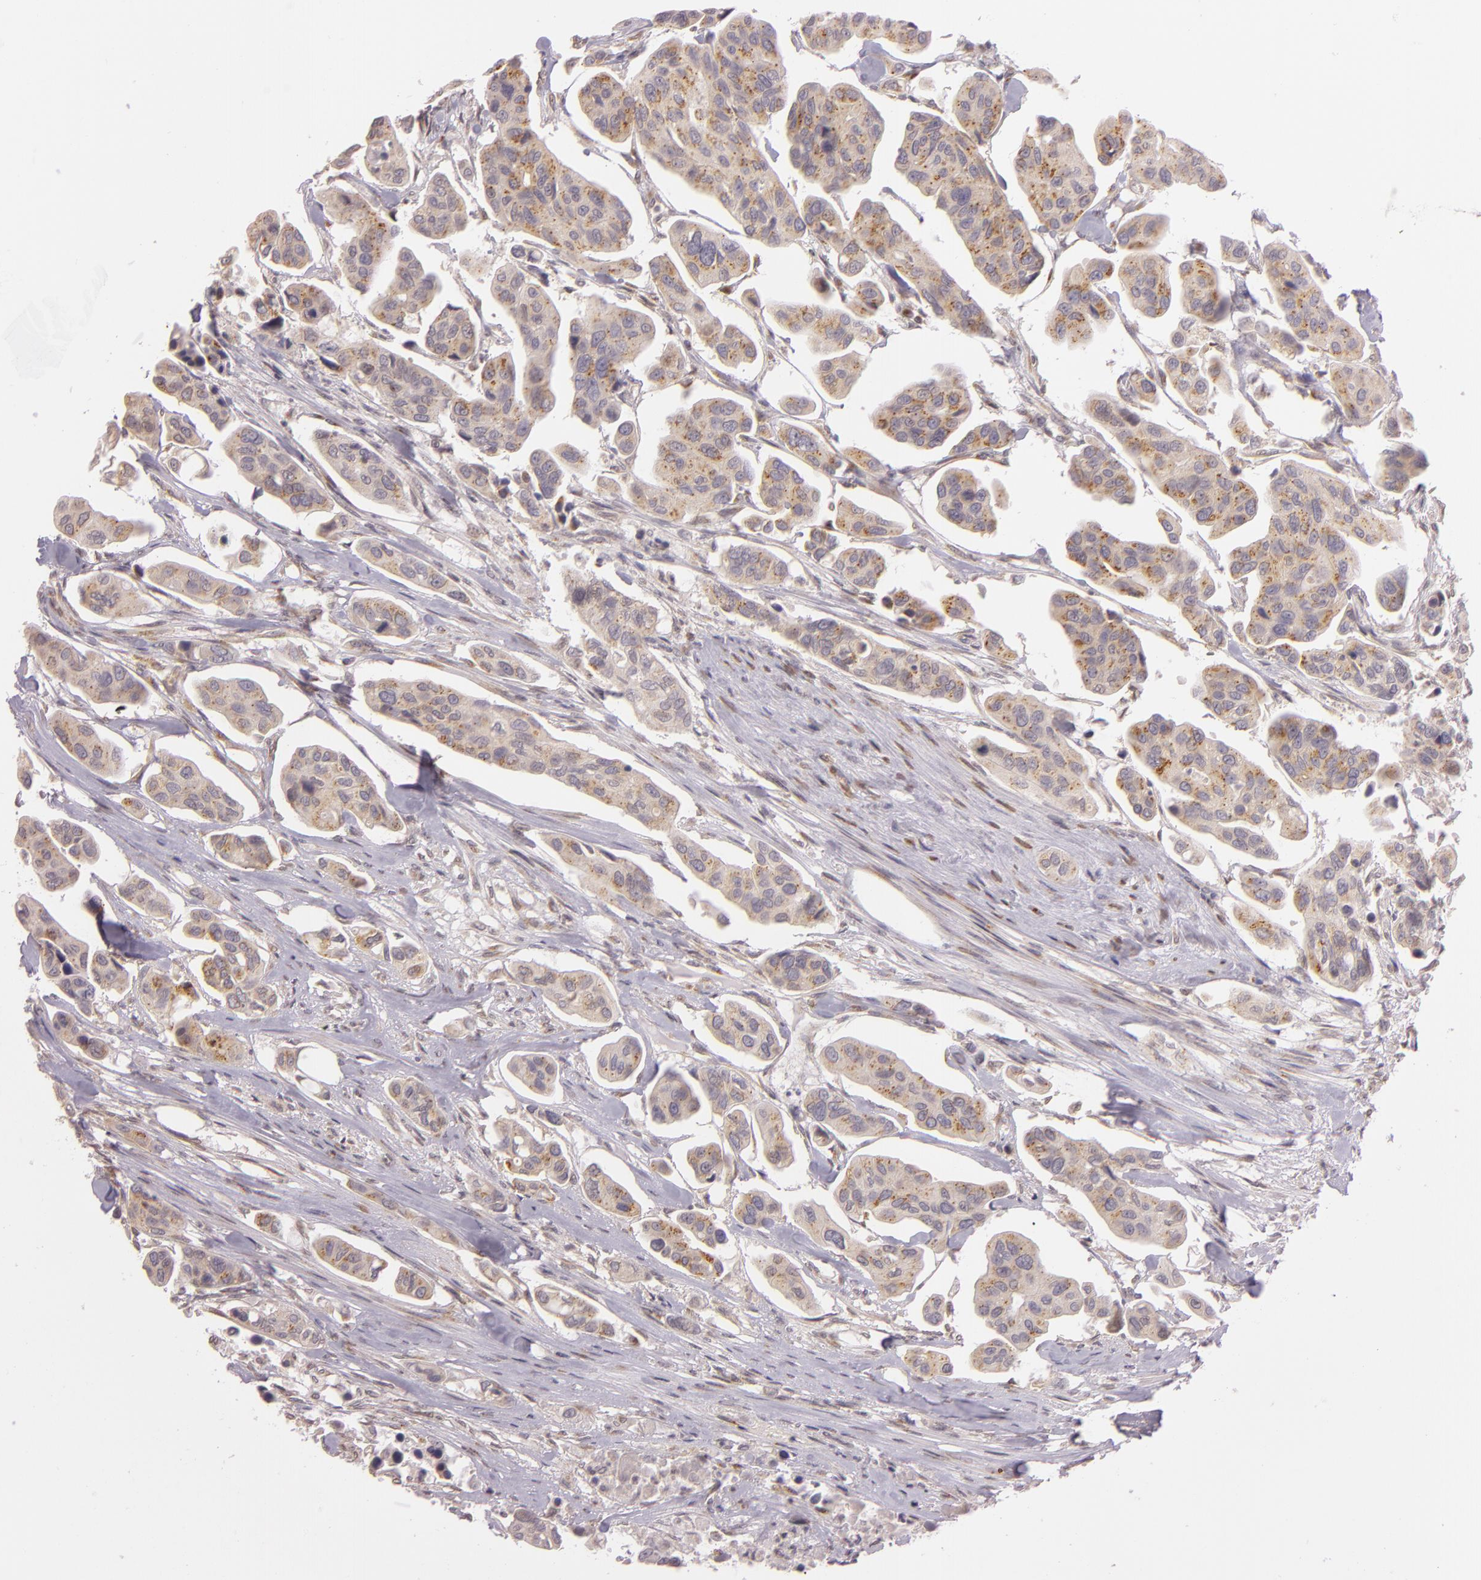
{"staining": {"intensity": "weak", "quantity": ">75%", "location": "cytoplasmic/membranous"}, "tissue": "urothelial cancer", "cell_type": "Tumor cells", "image_type": "cancer", "snomed": [{"axis": "morphology", "description": "Adenocarcinoma, NOS"}, {"axis": "topography", "description": "Urinary bladder"}], "caption": "Protein expression analysis of human adenocarcinoma reveals weak cytoplasmic/membranous staining in about >75% of tumor cells.", "gene": "LGMN", "patient": {"sex": "male", "age": 61}}